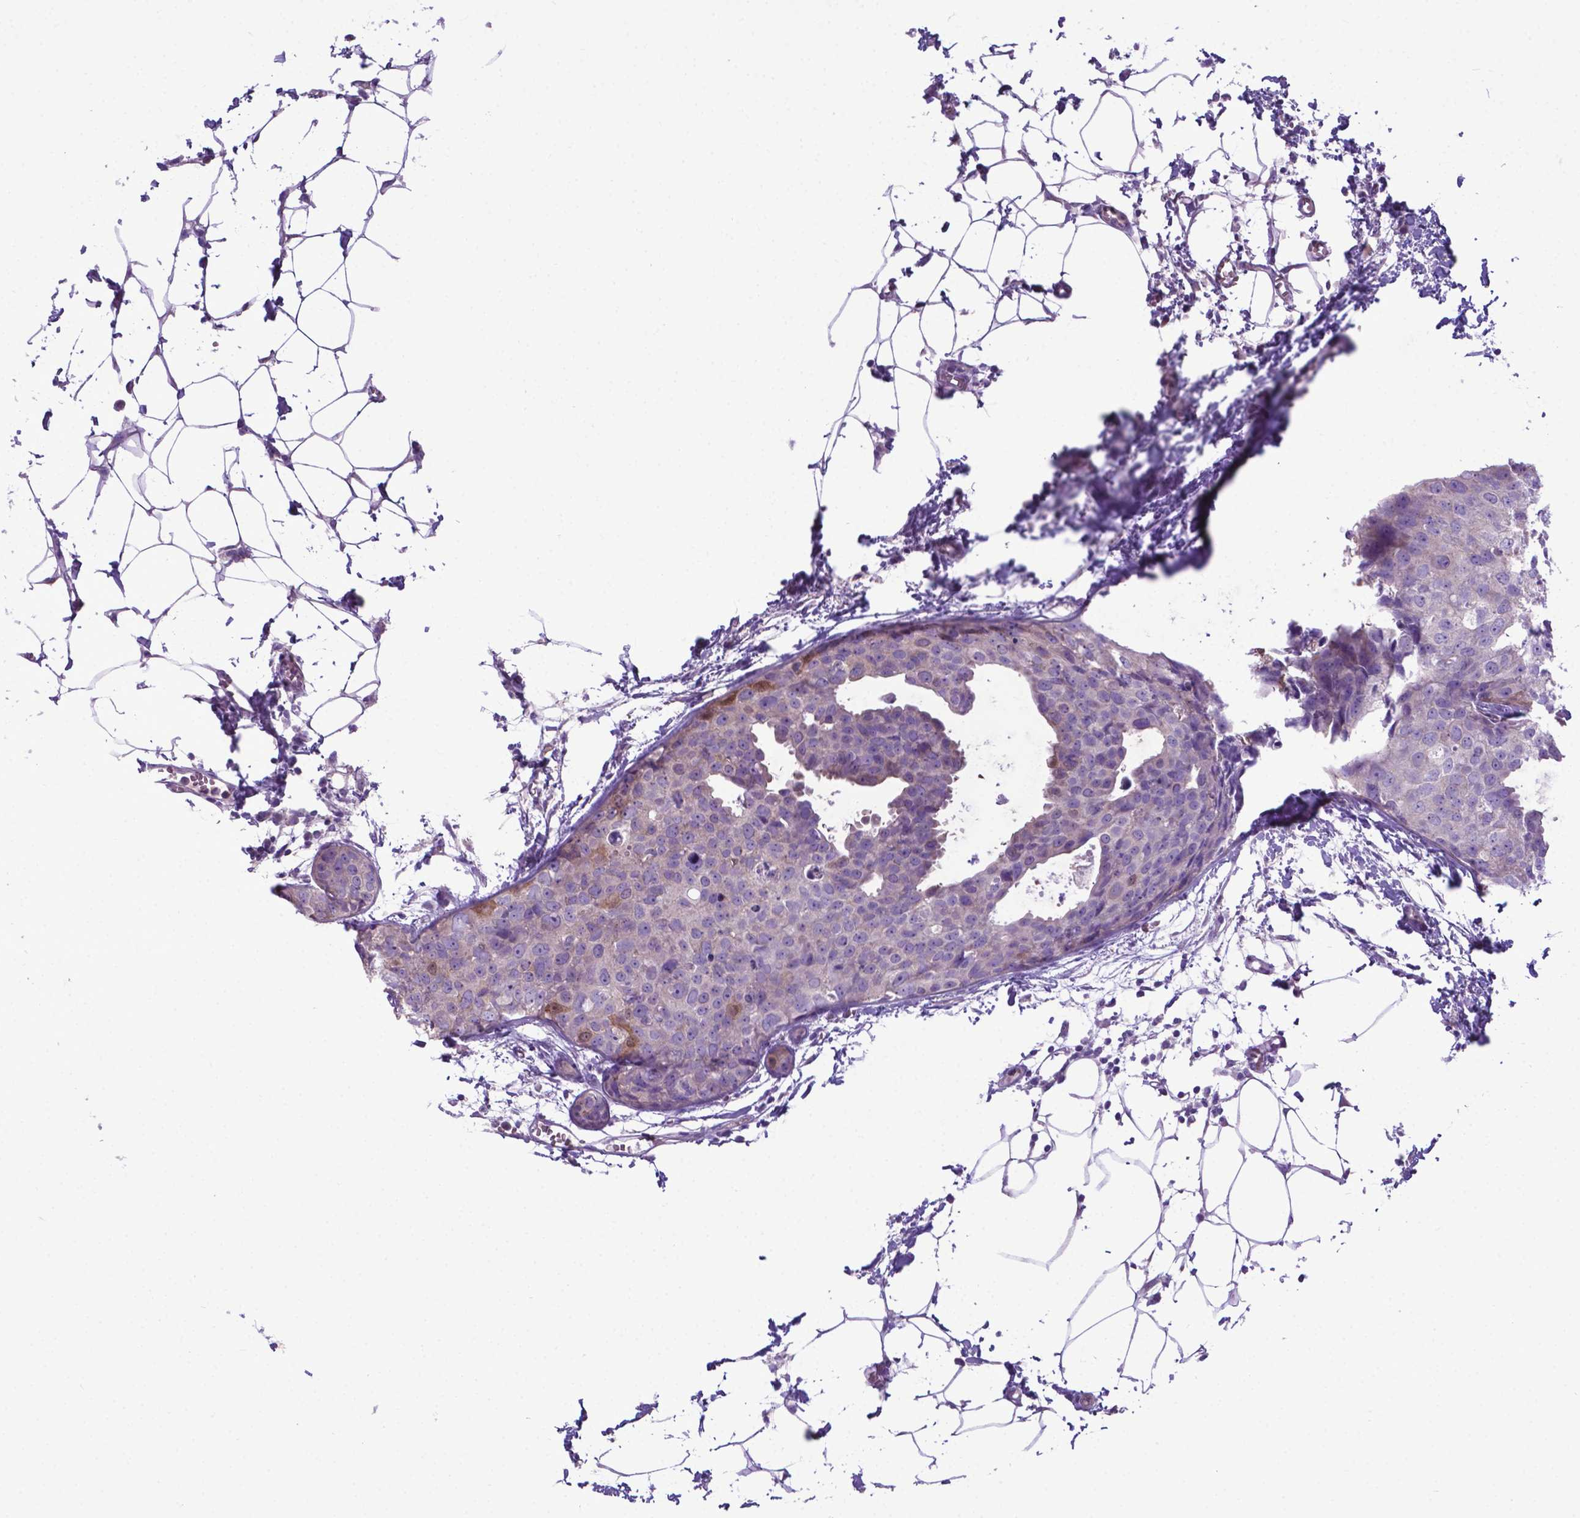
{"staining": {"intensity": "negative", "quantity": "none", "location": "none"}, "tissue": "breast cancer", "cell_type": "Tumor cells", "image_type": "cancer", "snomed": [{"axis": "morphology", "description": "Duct carcinoma"}, {"axis": "topography", "description": "Breast"}], "caption": "This is a photomicrograph of immunohistochemistry (IHC) staining of breast cancer, which shows no expression in tumor cells.", "gene": "ADRA2B", "patient": {"sex": "female", "age": 38}}